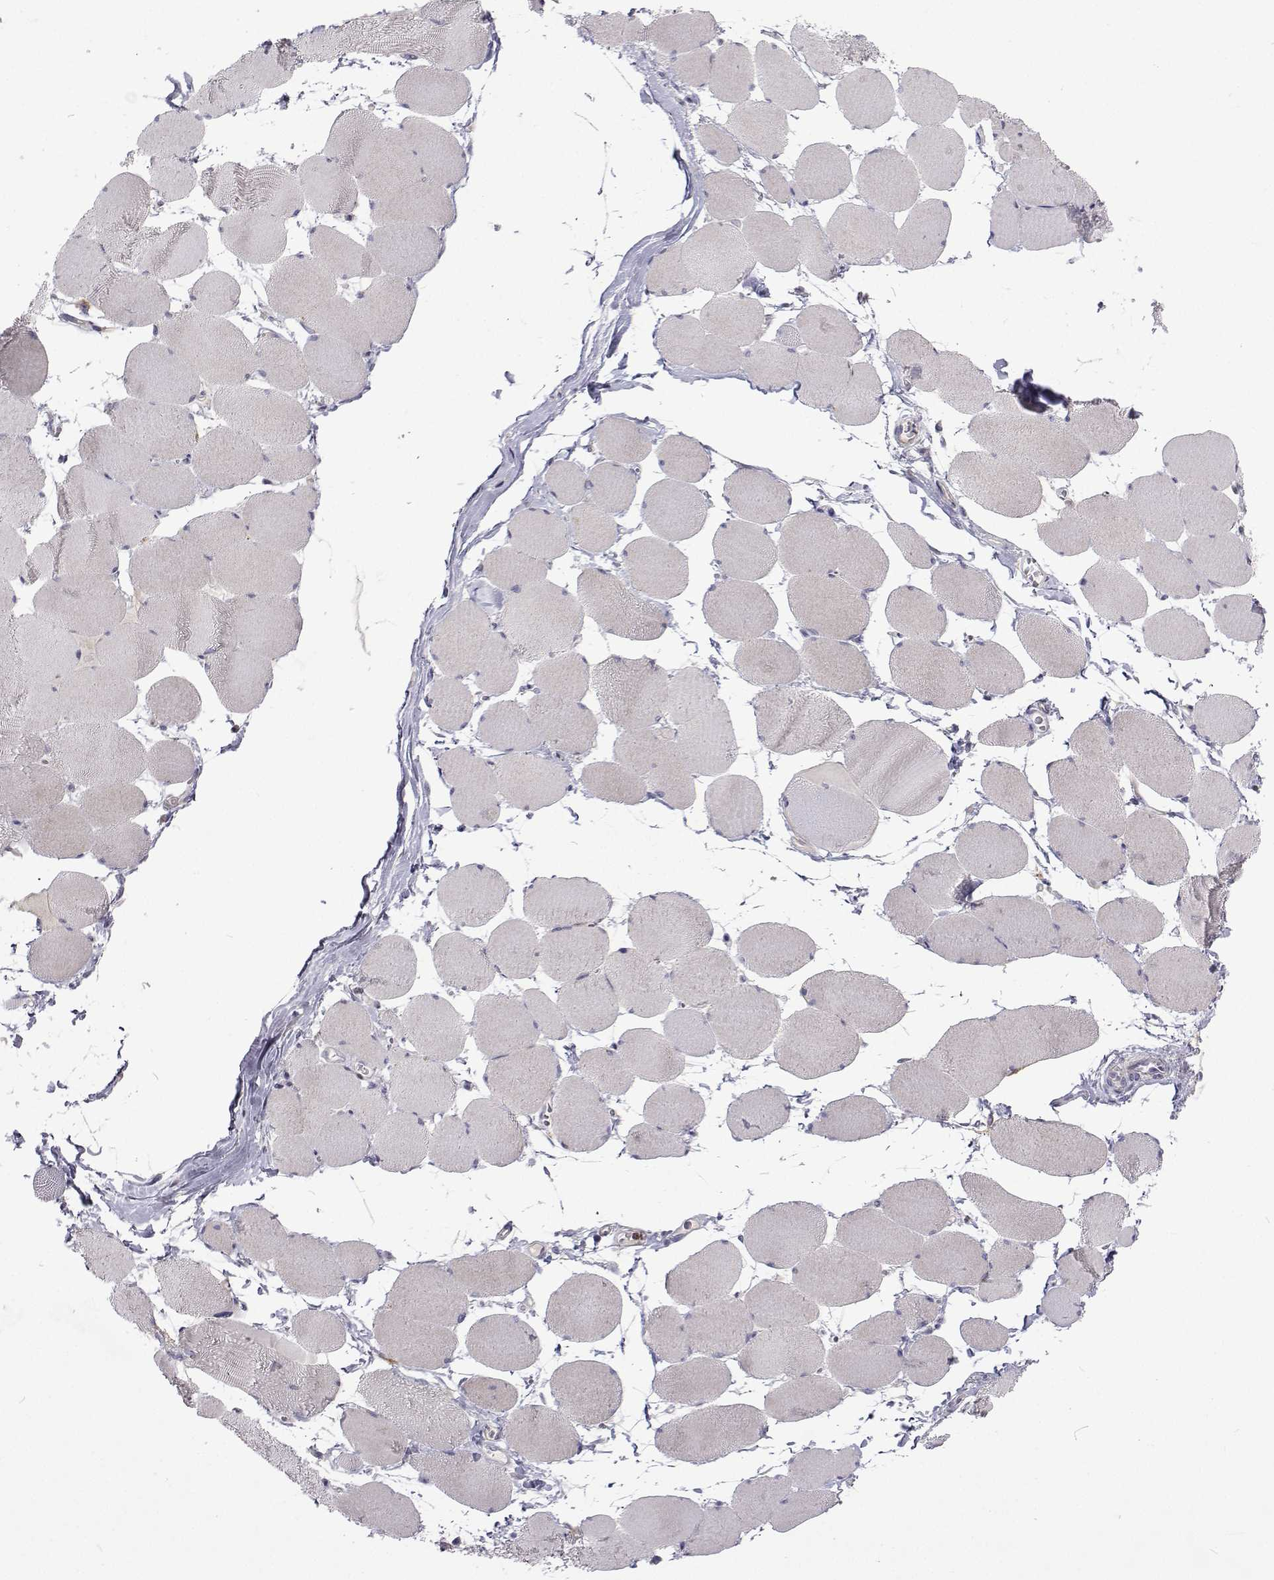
{"staining": {"intensity": "negative", "quantity": "none", "location": "none"}, "tissue": "skeletal muscle", "cell_type": "Myocytes", "image_type": "normal", "snomed": [{"axis": "morphology", "description": "Normal tissue, NOS"}, {"axis": "topography", "description": "Skeletal muscle"}], "caption": "This histopathology image is of benign skeletal muscle stained with immunohistochemistry (IHC) to label a protein in brown with the nuclei are counter-stained blue. There is no positivity in myocytes. The staining was performed using DAB to visualize the protein expression in brown, while the nuclei were stained in blue with hematoxylin (Magnification: 20x).", "gene": "NPR3", "patient": {"sex": "female", "age": 75}}